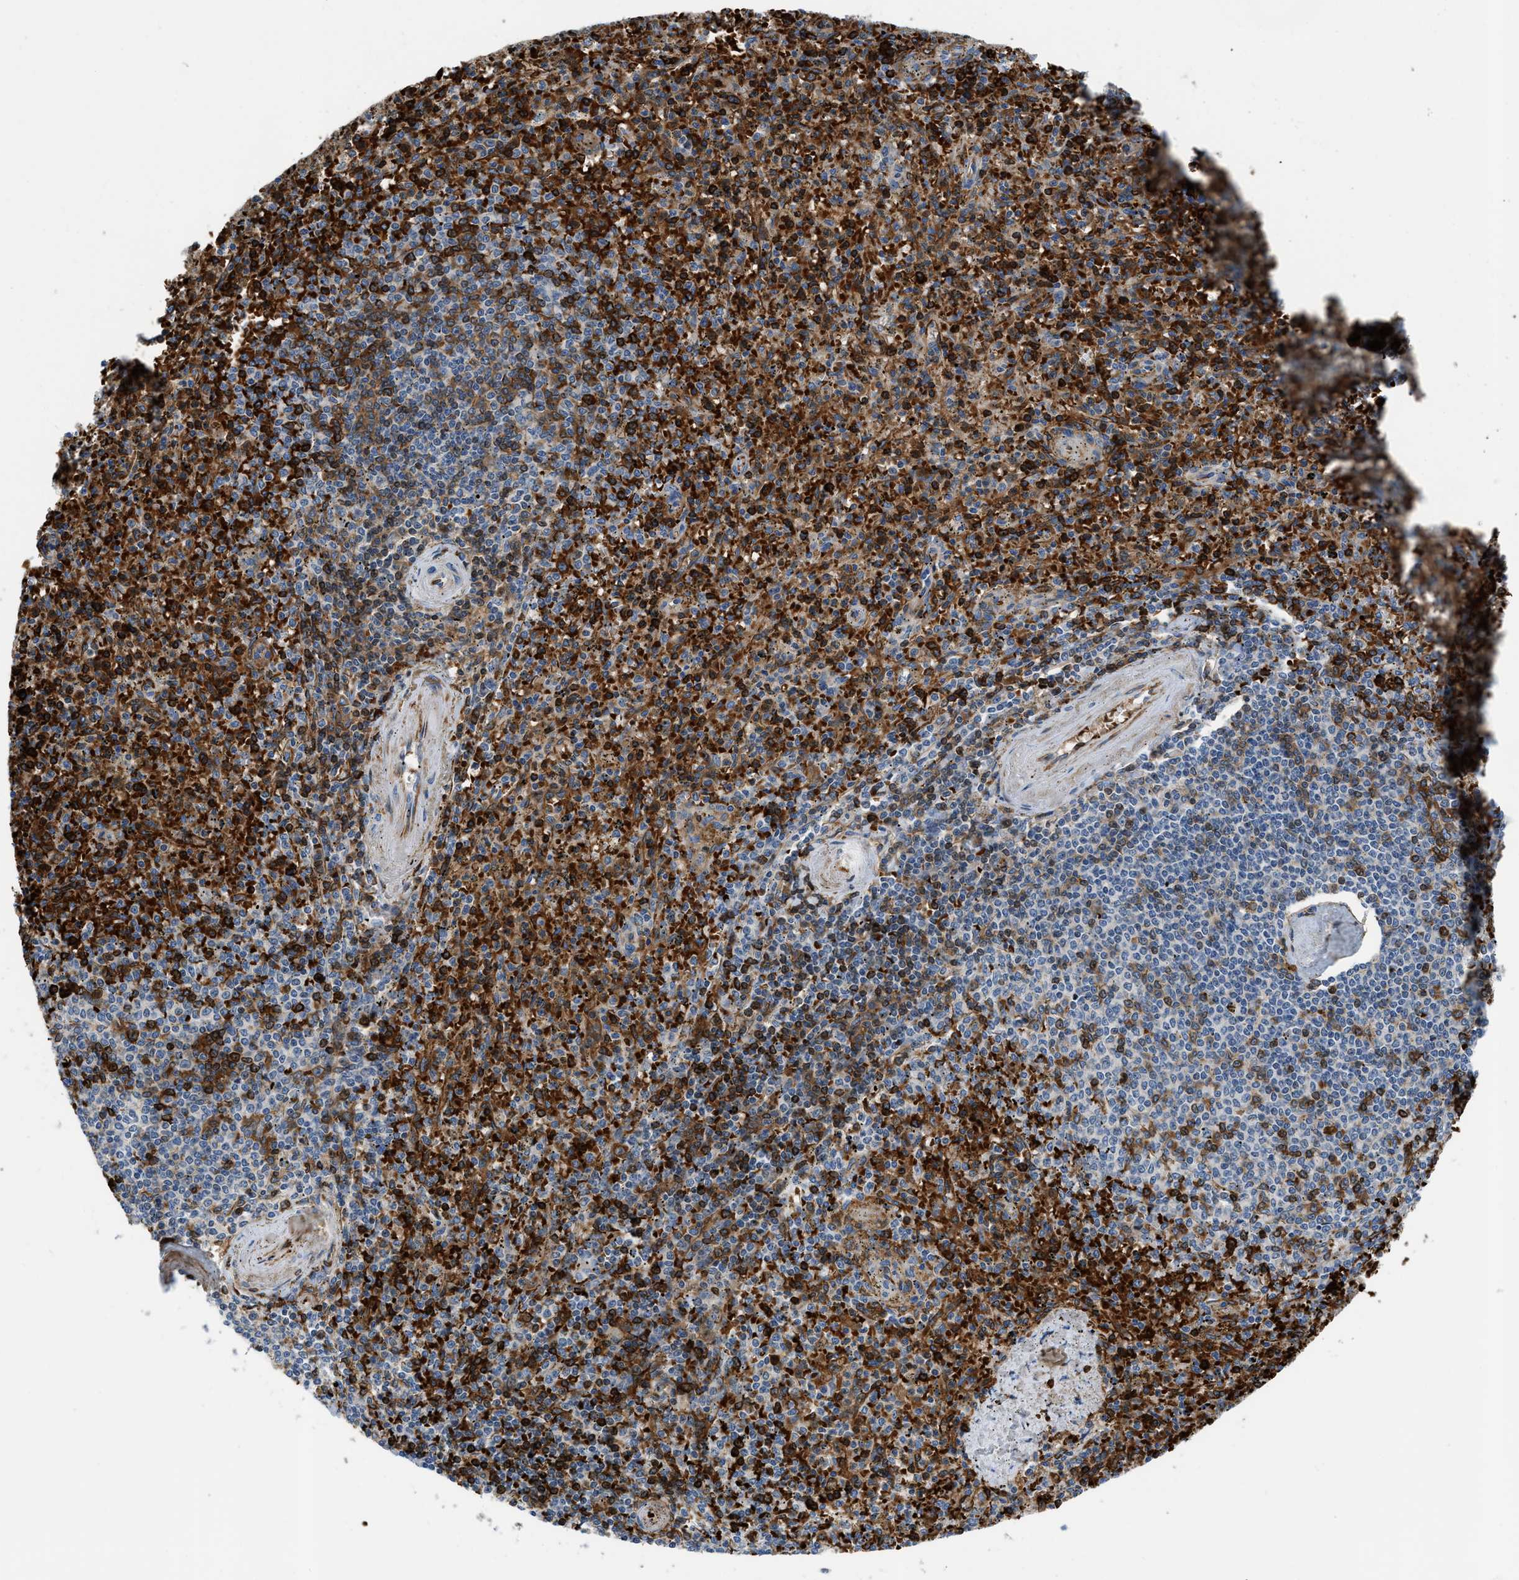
{"staining": {"intensity": "strong", "quantity": "25%-75%", "location": "cytoplasmic/membranous"}, "tissue": "spleen", "cell_type": "Cells in red pulp", "image_type": "normal", "snomed": [{"axis": "morphology", "description": "Normal tissue, NOS"}, {"axis": "topography", "description": "Spleen"}], "caption": "Immunohistochemical staining of benign spleen displays high levels of strong cytoplasmic/membranous positivity in approximately 25%-75% of cells in red pulp. The staining was performed using DAB (3,3'-diaminobenzidine) to visualize the protein expression in brown, while the nuclei were stained in blue with hematoxylin (Magnification: 20x).", "gene": "ZNF831", "patient": {"sex": "male", "age": 72}}